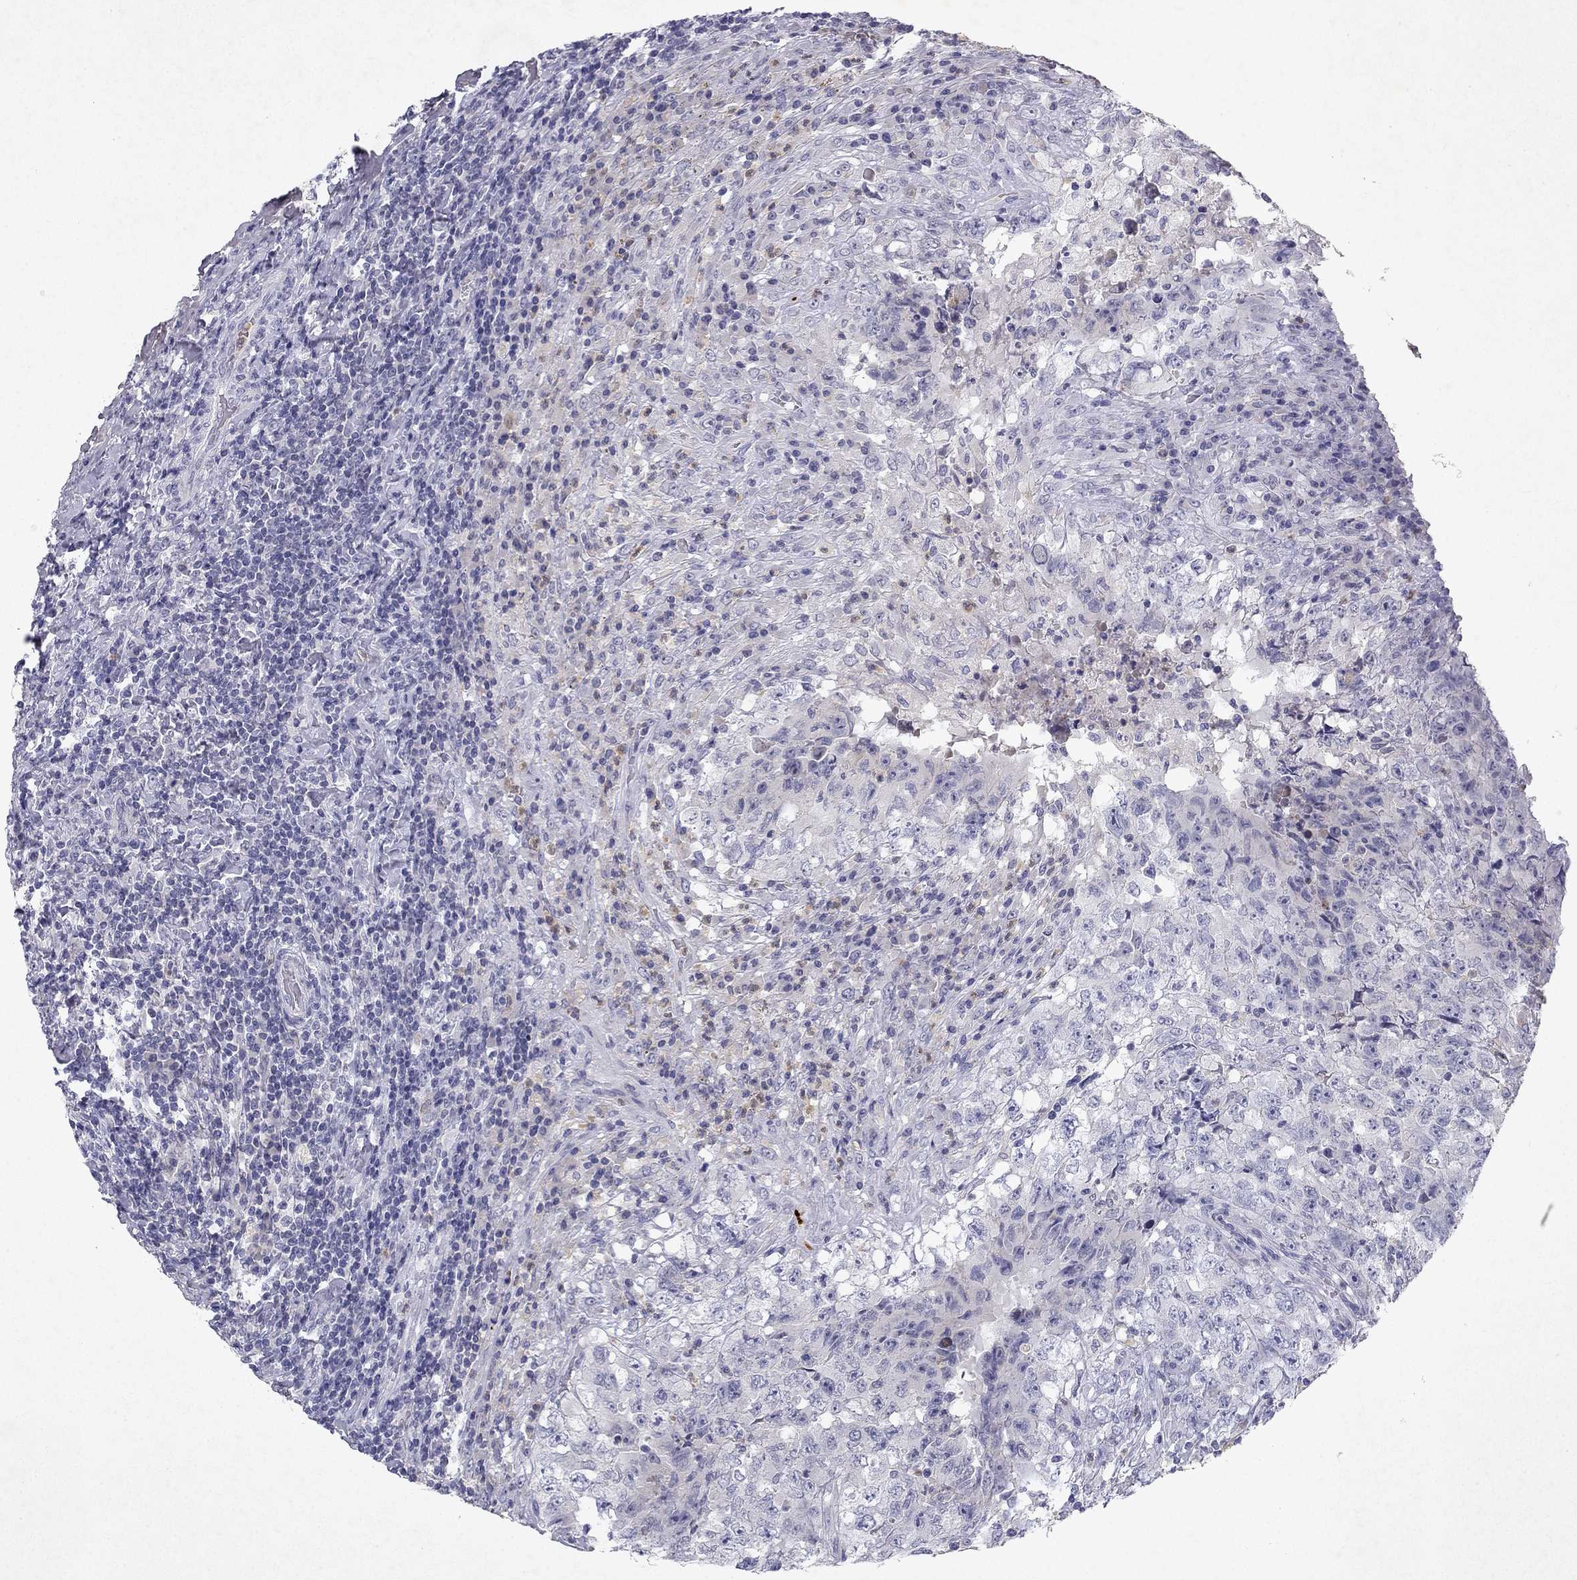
{"staining": {"intensity": "negative", "quantity": "none", "location": "none"}, "tissue": "testis cancer", "cell_type": "Tumor cells", "image_type": "cancer", "snomed": [{"axis": "morphology", "description": "Necrosis, NOS"}, {"axis": "morphology", "description": "Carcinoma, Embryonal, NOS"}, {"axis": "topography", "description": "Testis"}], "caption": "This histopathology image is of testis embryonal carcinoma stained with IHC to label a protein in brown with the nuclei are counter-stained blue. There is no positivity in tumor cells.", "gene": "SLC6A4", "patient": {"sex": "male", "age": 19}}